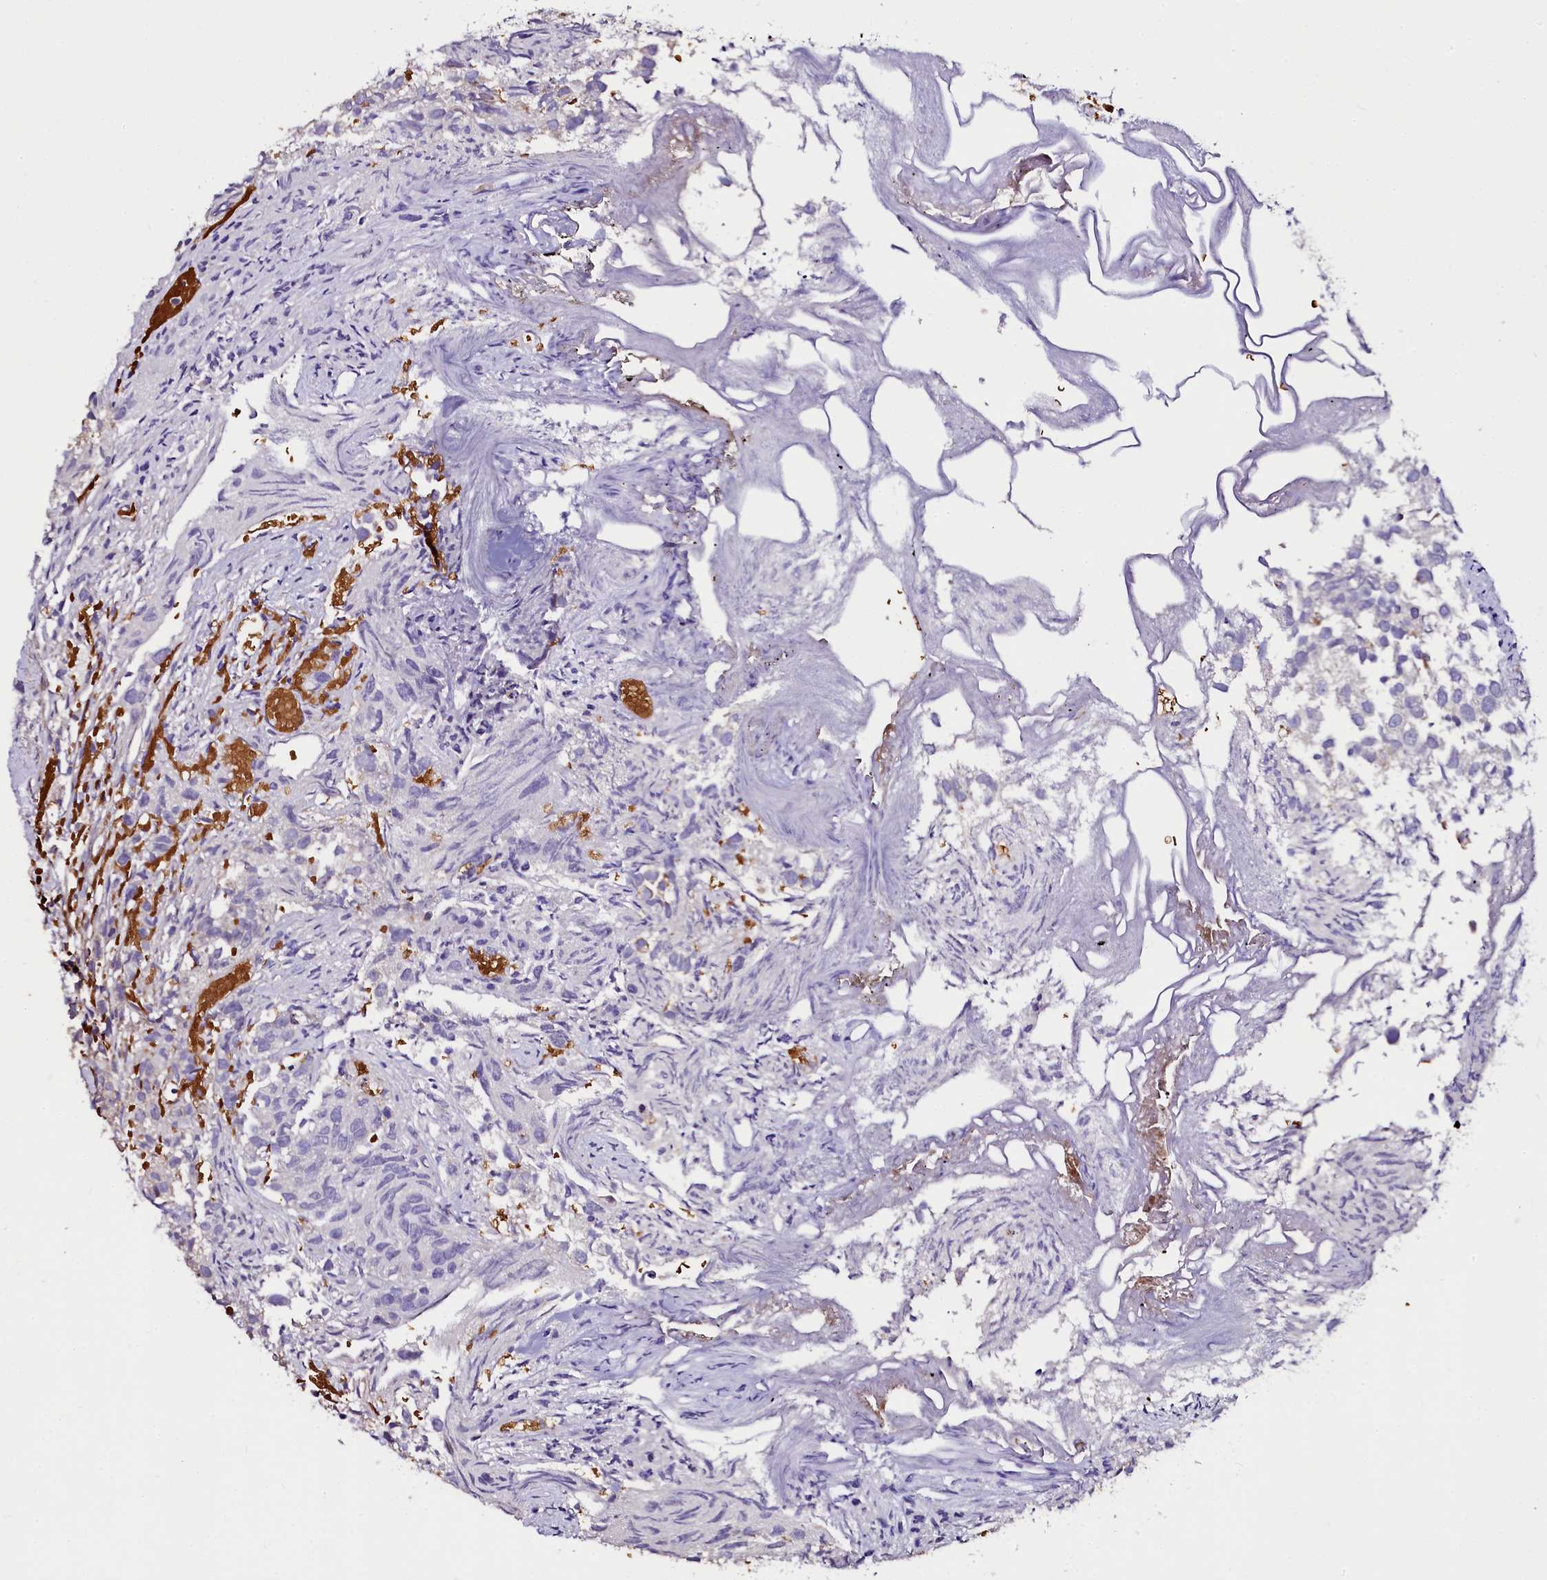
{"staining": {"intensity": "negative", "quantity": "none", "location": "none"}, "tissue": "urothelial cancer", "cell_type": "Tumor cells", "image_type": "cancer", "snomed": [{"axis": "morphology", "description": "Urothelial carcinoma, High grade"}, {"axis": "topography", "description": "Urinary bladder"}], "caption": "This is a micrograph of immunohistochemistry staining of urothelial carcinoma (high-grade), which shows no positivity in tumor cells. Nuclei are stained in blue.", "gene": "CTDSPL2", "patient": {"sex": "female", "age": 75}}